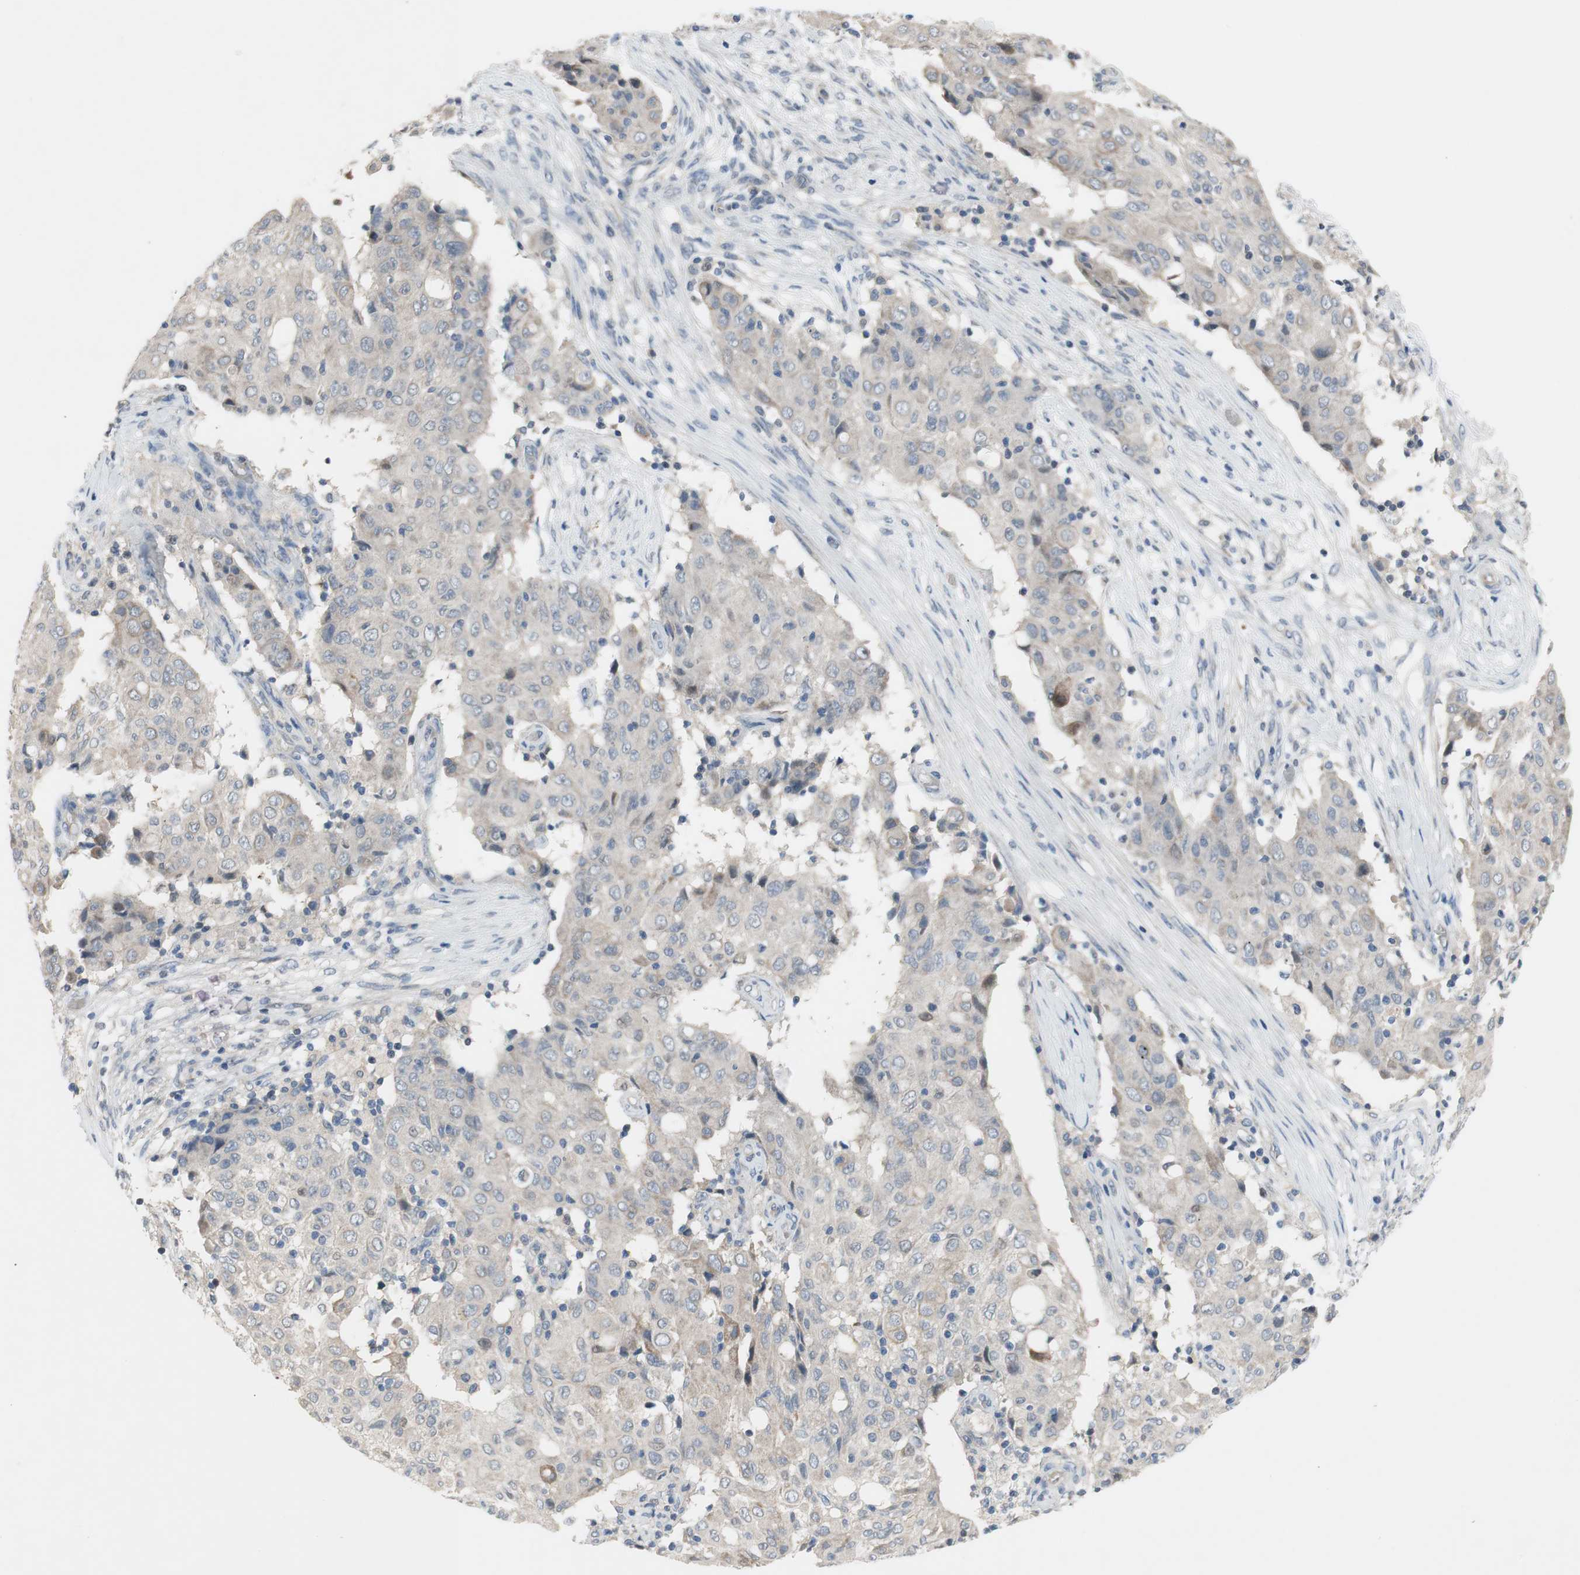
{"staining": {"intensity": "negative", "quantity": "none", "location": "none"}, "tissue": "ovarian cancer", "cell_type": "Tumor cells", "image_type": "cancer", "snomed": [{"axis": "morphology", "description": "Carcinoma, endometroid"}, {"axis": "topography", "description": "Ovary"}], "caption": "Histopathology image shows no significant protein staining in tumor cells of ovarian endometroid carcinoma.", "gene": "TACR3", "patient": {"sex": "female", "age": 42}}